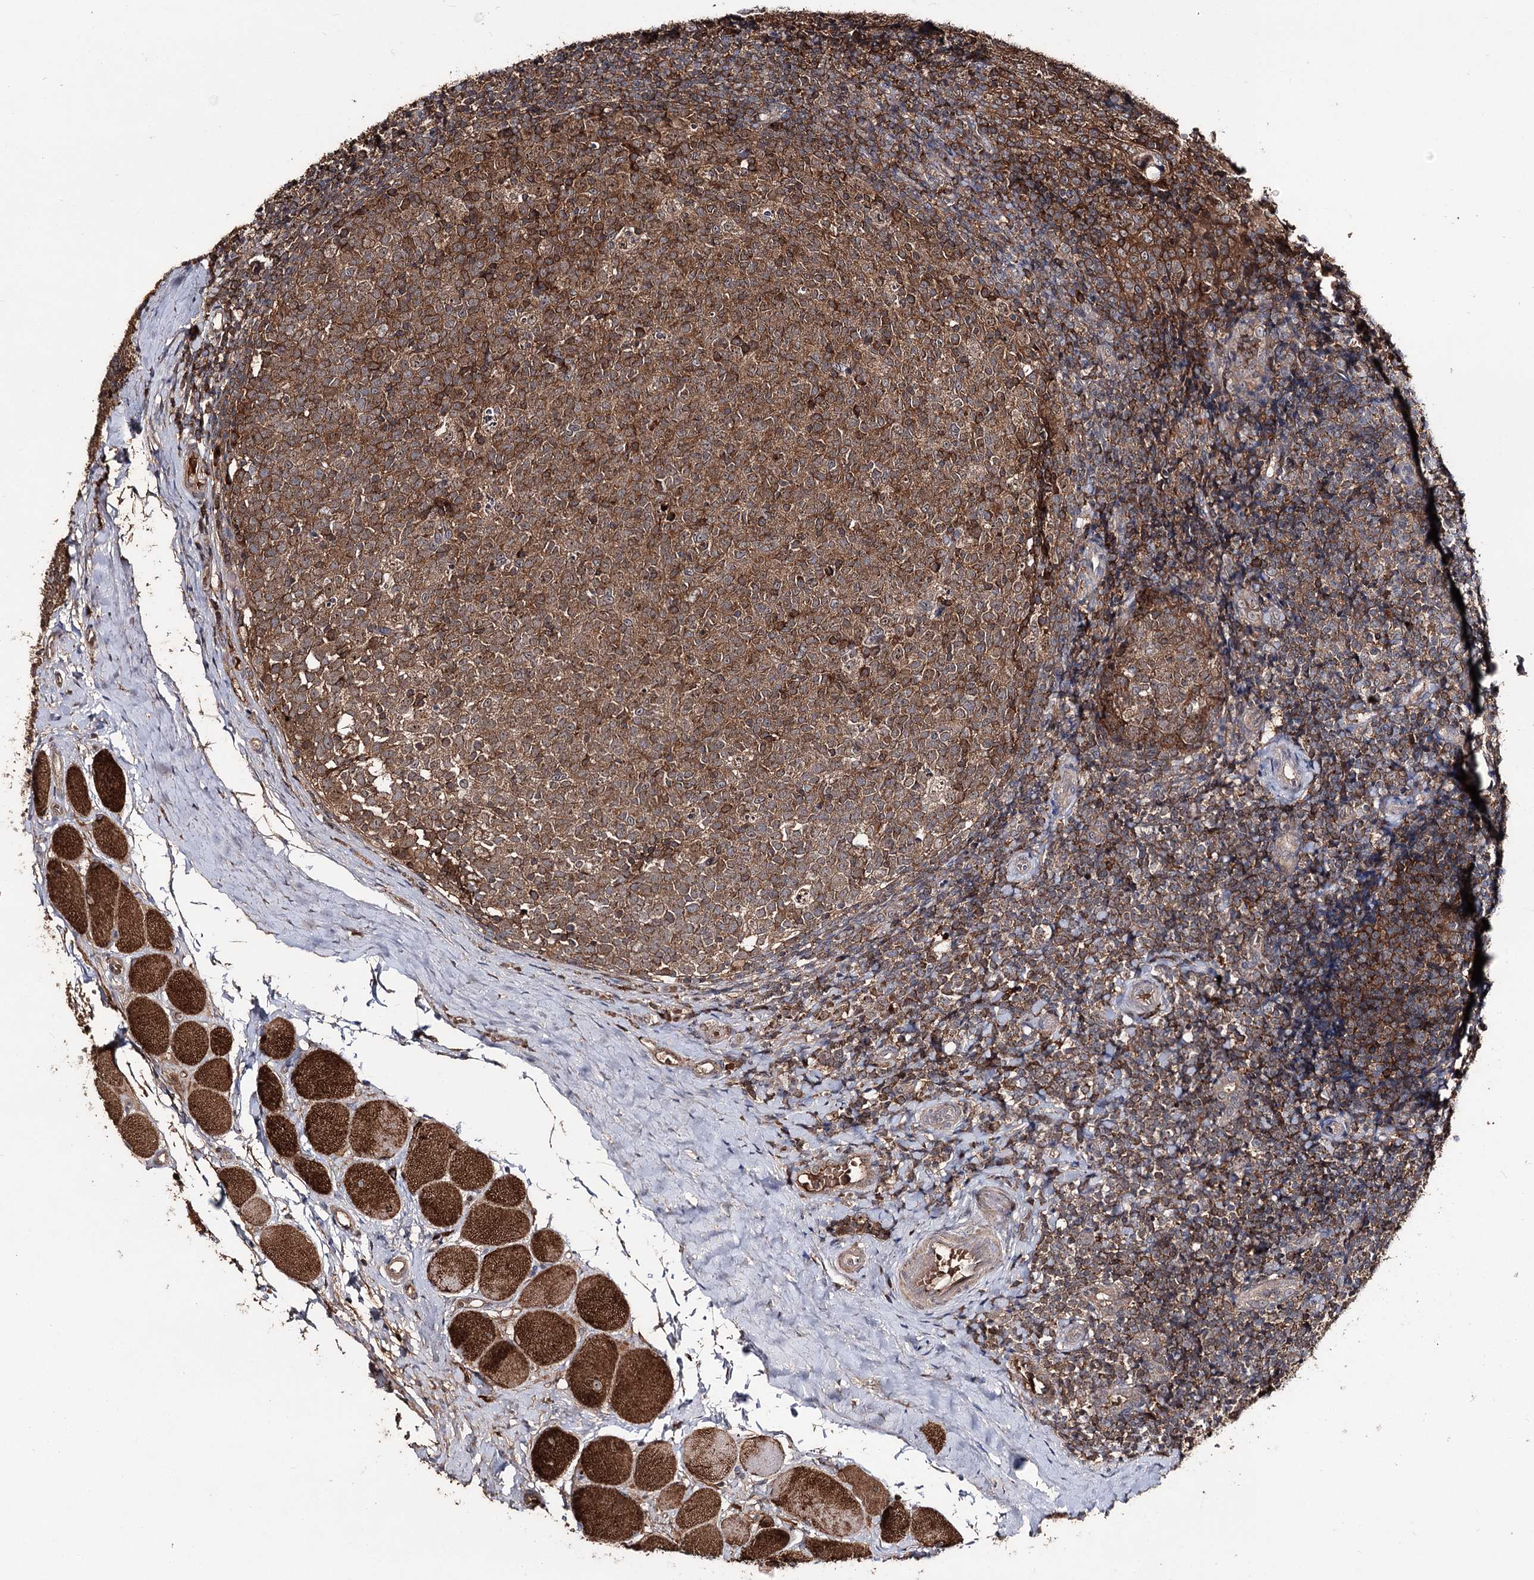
{"staining": {"intensity": "moderate", "quantity": ">75%", "location": "cytoplasmic/membranous"}, "tissue": "tonsil", "cell_type": "Germinal center cells", "image_type": "normal", "snomed": [{"axis": "morphology", "description": "Normal tissue, NOS"}, {"axis": "topography", "description": "Tonsil"}], "caption": "Moderate cytoplasmic/membranous staining is seen in approximately >75% of germinal center cells in unremarkable tonsil.", "gene": "FAM53B", "patient": {"sex": "female", "age": 19}}